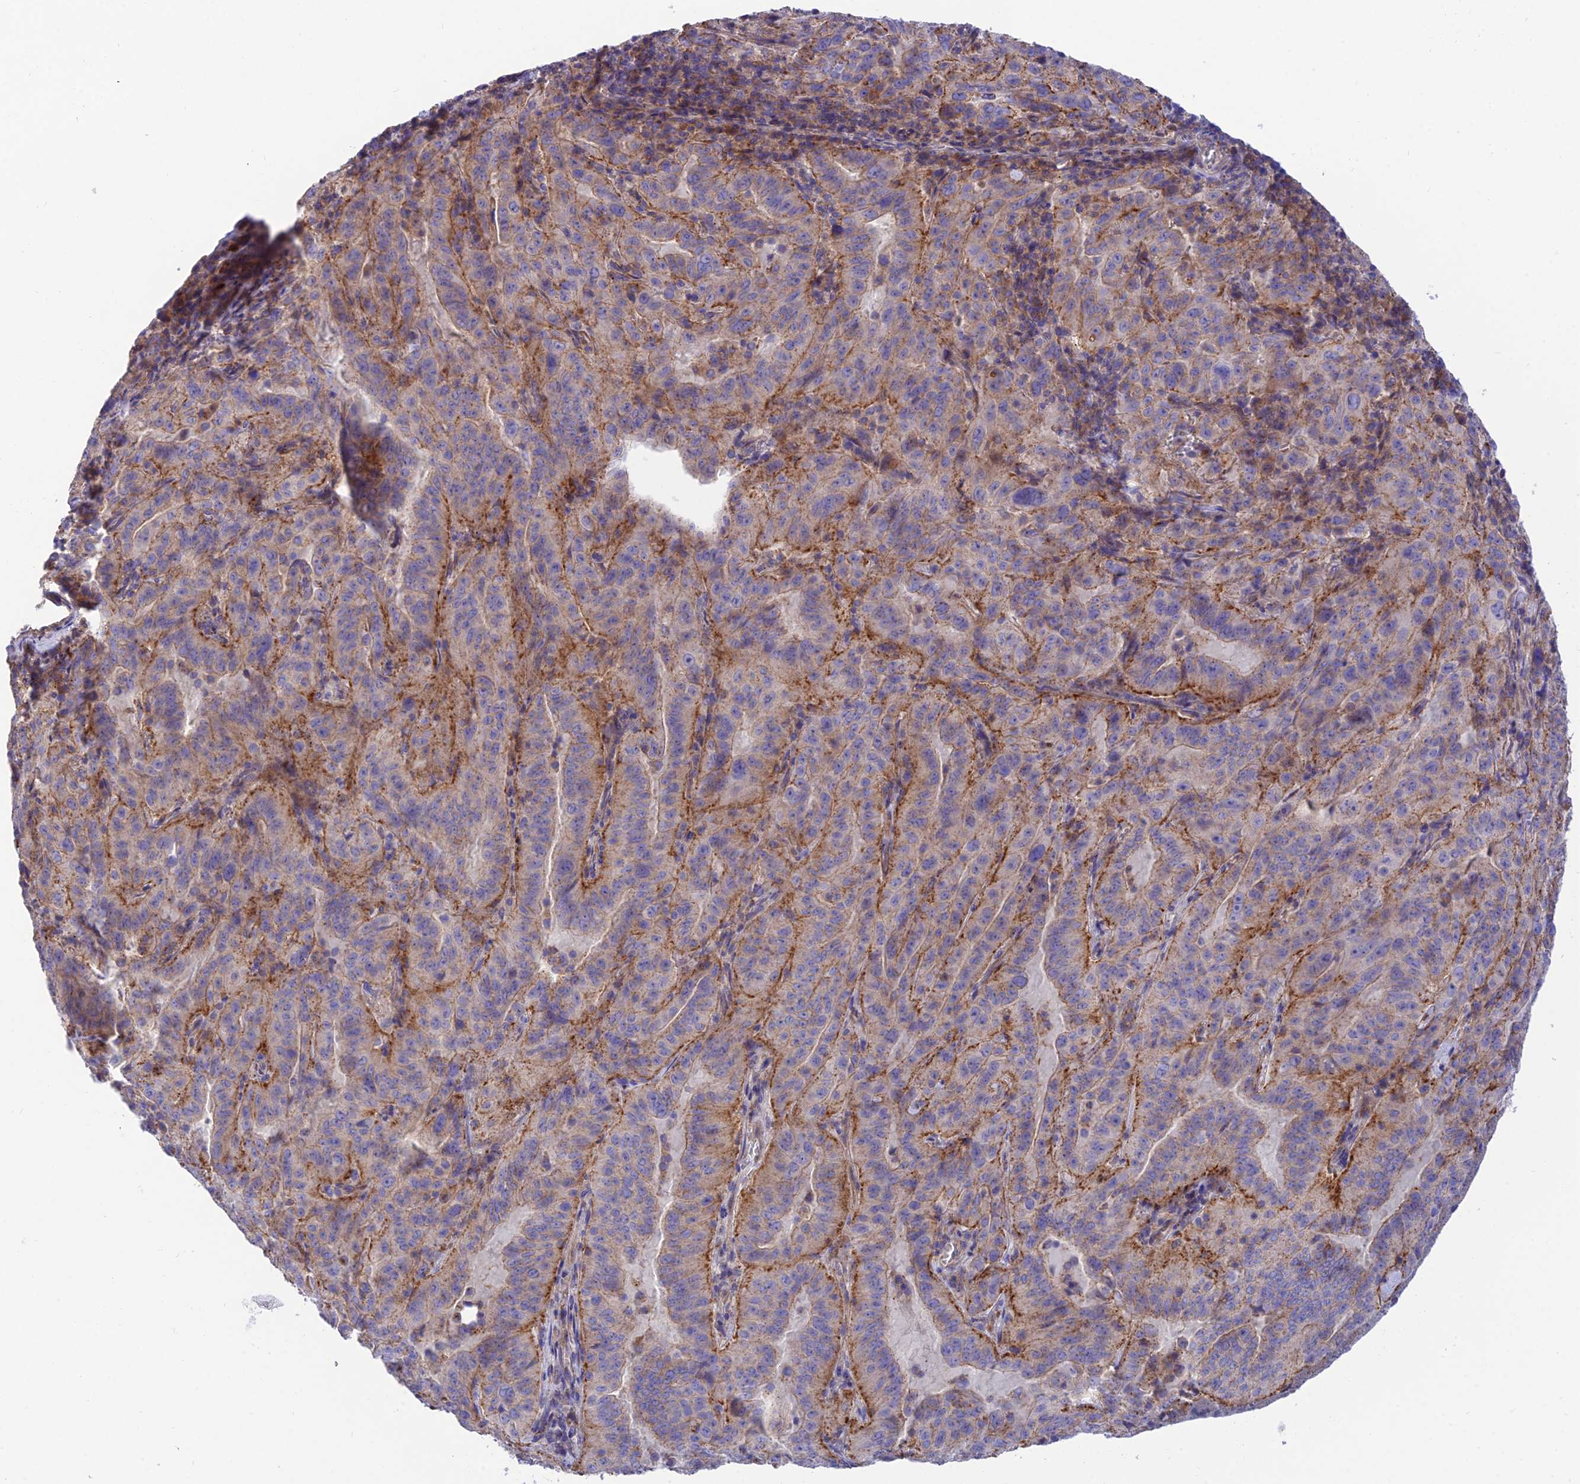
{"staining": {"intensity": "moderate", "quantity": "25%-75%", "location": "cytoplasmic/membranous"}, "tissue": "pancreatic cancer", "cell_type": "Tumor cells", "image_type": "cancer", "snomed": [{"axis": "morphology", "description": "Adenocarcinoma, NOS"}, {"axis": "topography", "description": "Pancreas"}], "caption": "A high-resolution micrograph shows immunohistochemistry (IHC) staining of pancreatic adenocarcinoma, which displays moderate cytoplasmic/membranous staining in approximately 25%-75% of tumor cells.", "gene": "CCDC157", "patient": {"sex": "male", "age": 63}}